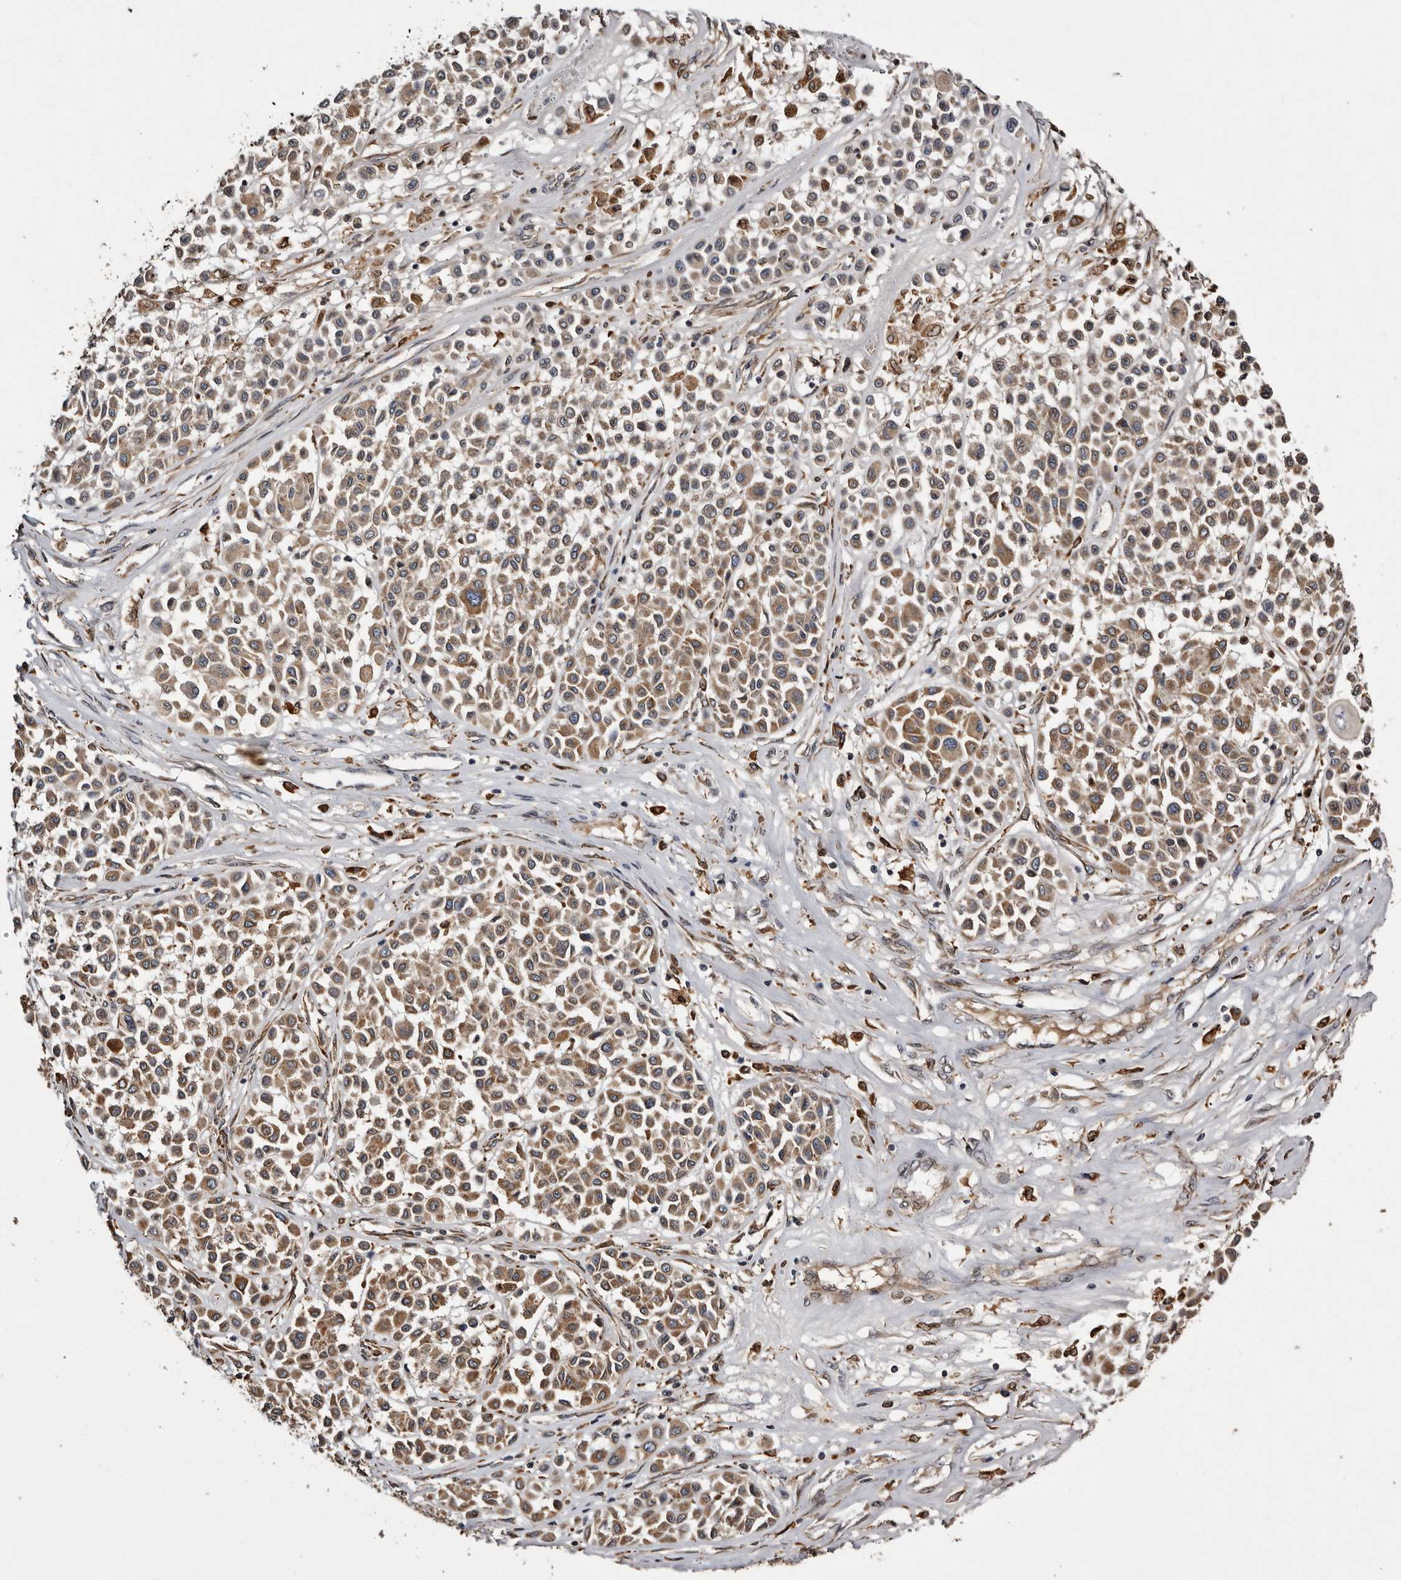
{"staining": {"intensity": "moderate", "quantity": ">75%", "location": "cytoplasmic/membranous"}, "tissue": "melanoma", "cell_type": "Tumor cells", "image_type": "cancer", "snomed": [{"axis": "morphology", "description": "Malignant melanoma, Metastatic site"}, {"axis": "topography", "description": "Soft tissue"}], "caption": "Brown immunohistochemical staining in human malignant melanoma (metastatic site) displays moderate cytoplasmic/membranous expression in approximately >75% of tumor cells. (DAB IHC, brown staining for protein, blue staining for nuclei).", "gene": "INKA2", "patient": {"sex": "male", "age": 41}}